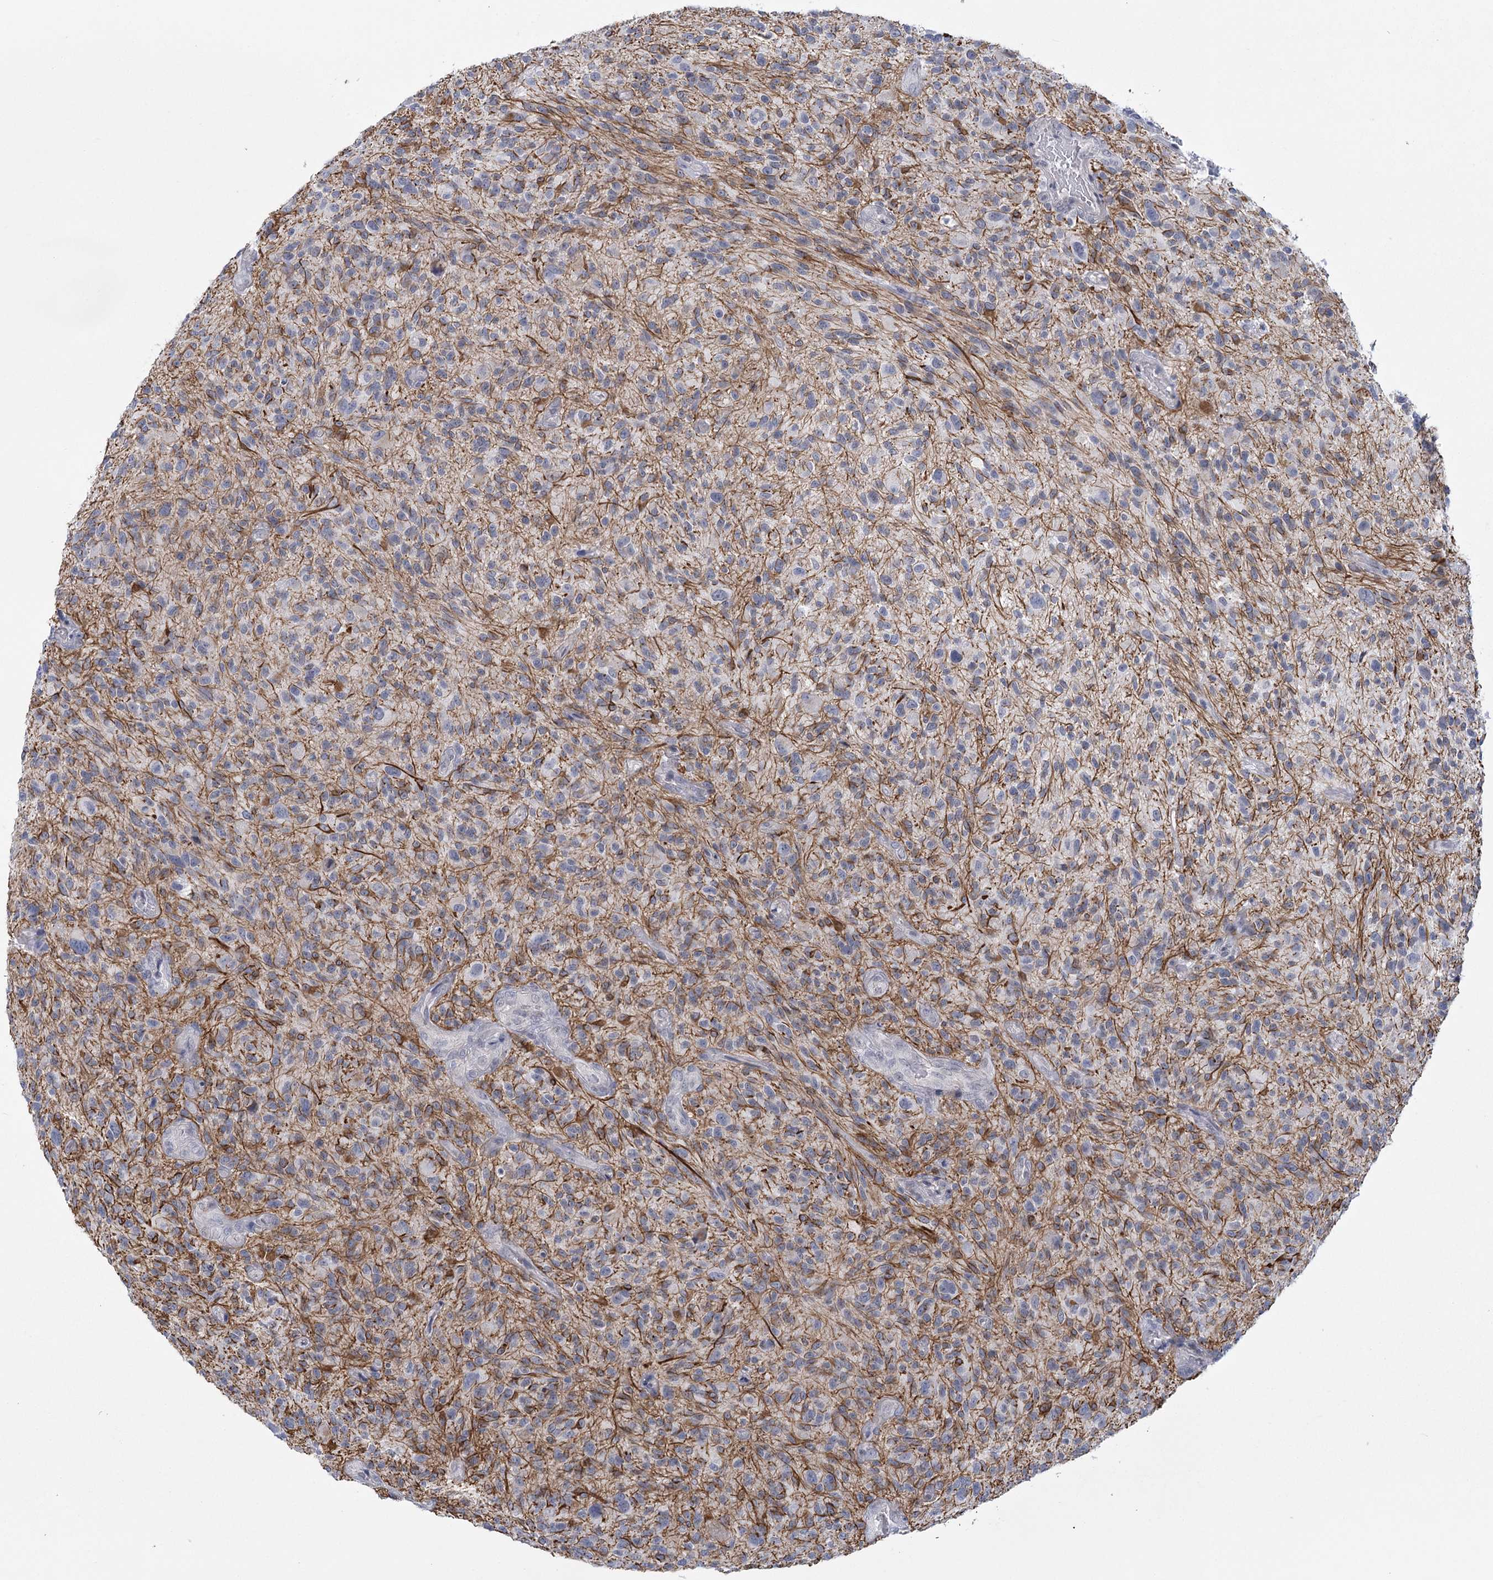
{"staining": {"intensity": "negative", "quantity": "none", "location": "none"}, "tissue": "glioma", "cell_type": "Tumor cells", "image_type": "cancer", "snomed": [{"axis": "morphology", "description": "Glioma, malignant, High grade"}, {"axis": "topography", "description": "Brain"}], "caption": "Histopathology image shows no significant protein expression in tumor cells of glioma.", "gene": "FAM76B", "patient": {"sex": "male", "age": 47}}